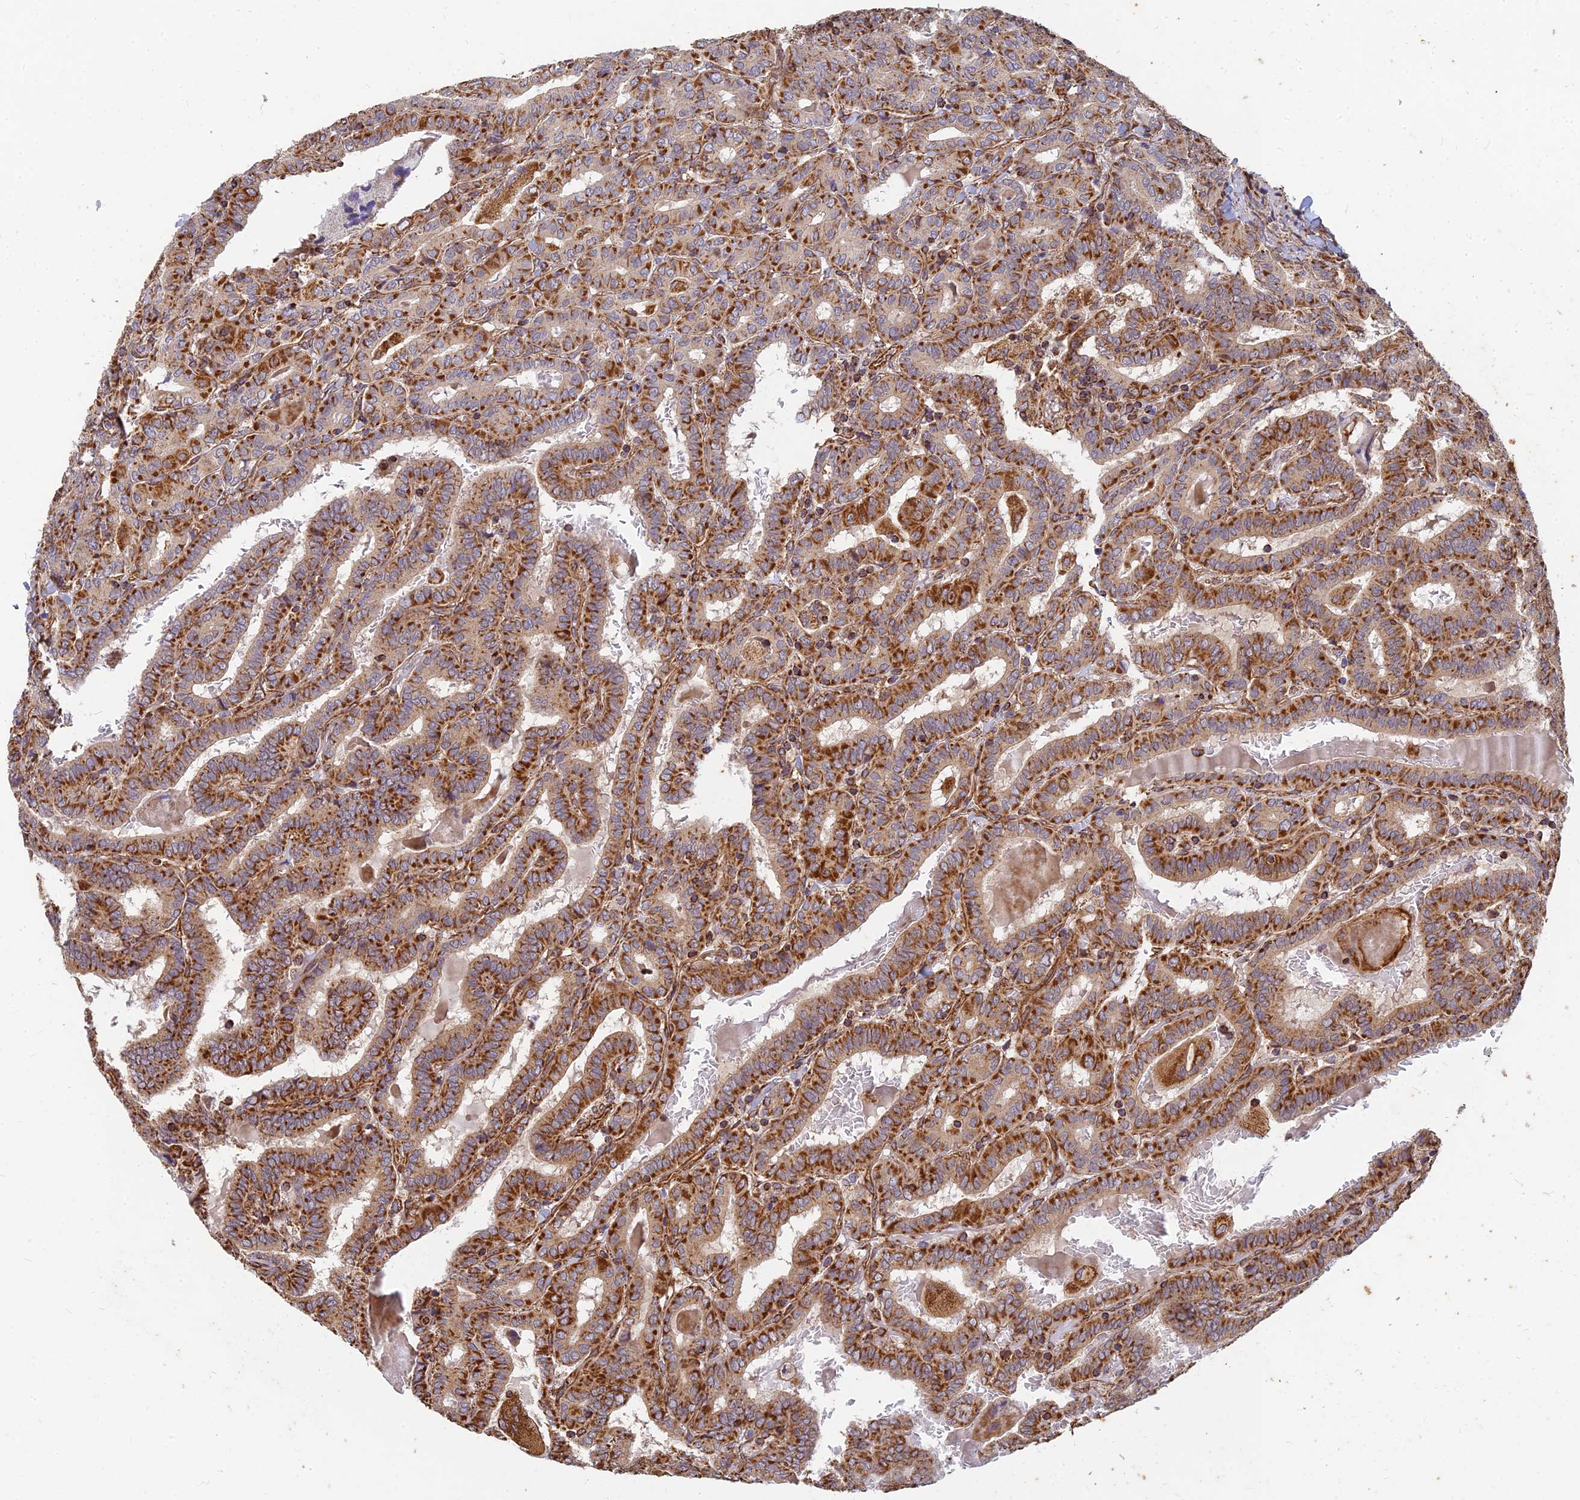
{"staining": {"intensity": "strong", "quantity": ">75%", "location": "cytoplasmic/membranous"}, "tissue": "thyroid cancer", "cell_type": "Tumor cells", "image_type": "cancer", "snomed": [{"axis": "morphology", "description": "Papillary adenocarcinoma, NOS"}, {"axis": "topography", "description": "Thyroid gland"}], "caption": "Papillary adenocarcinoma (thyroid) stained with a brown dye demonstrates strong cytoplasmic/membranous positive positivity in approximately >75% of tumor cells.", "gene": "DSTYK", "patient": {"sex": "female", "age": 72}}